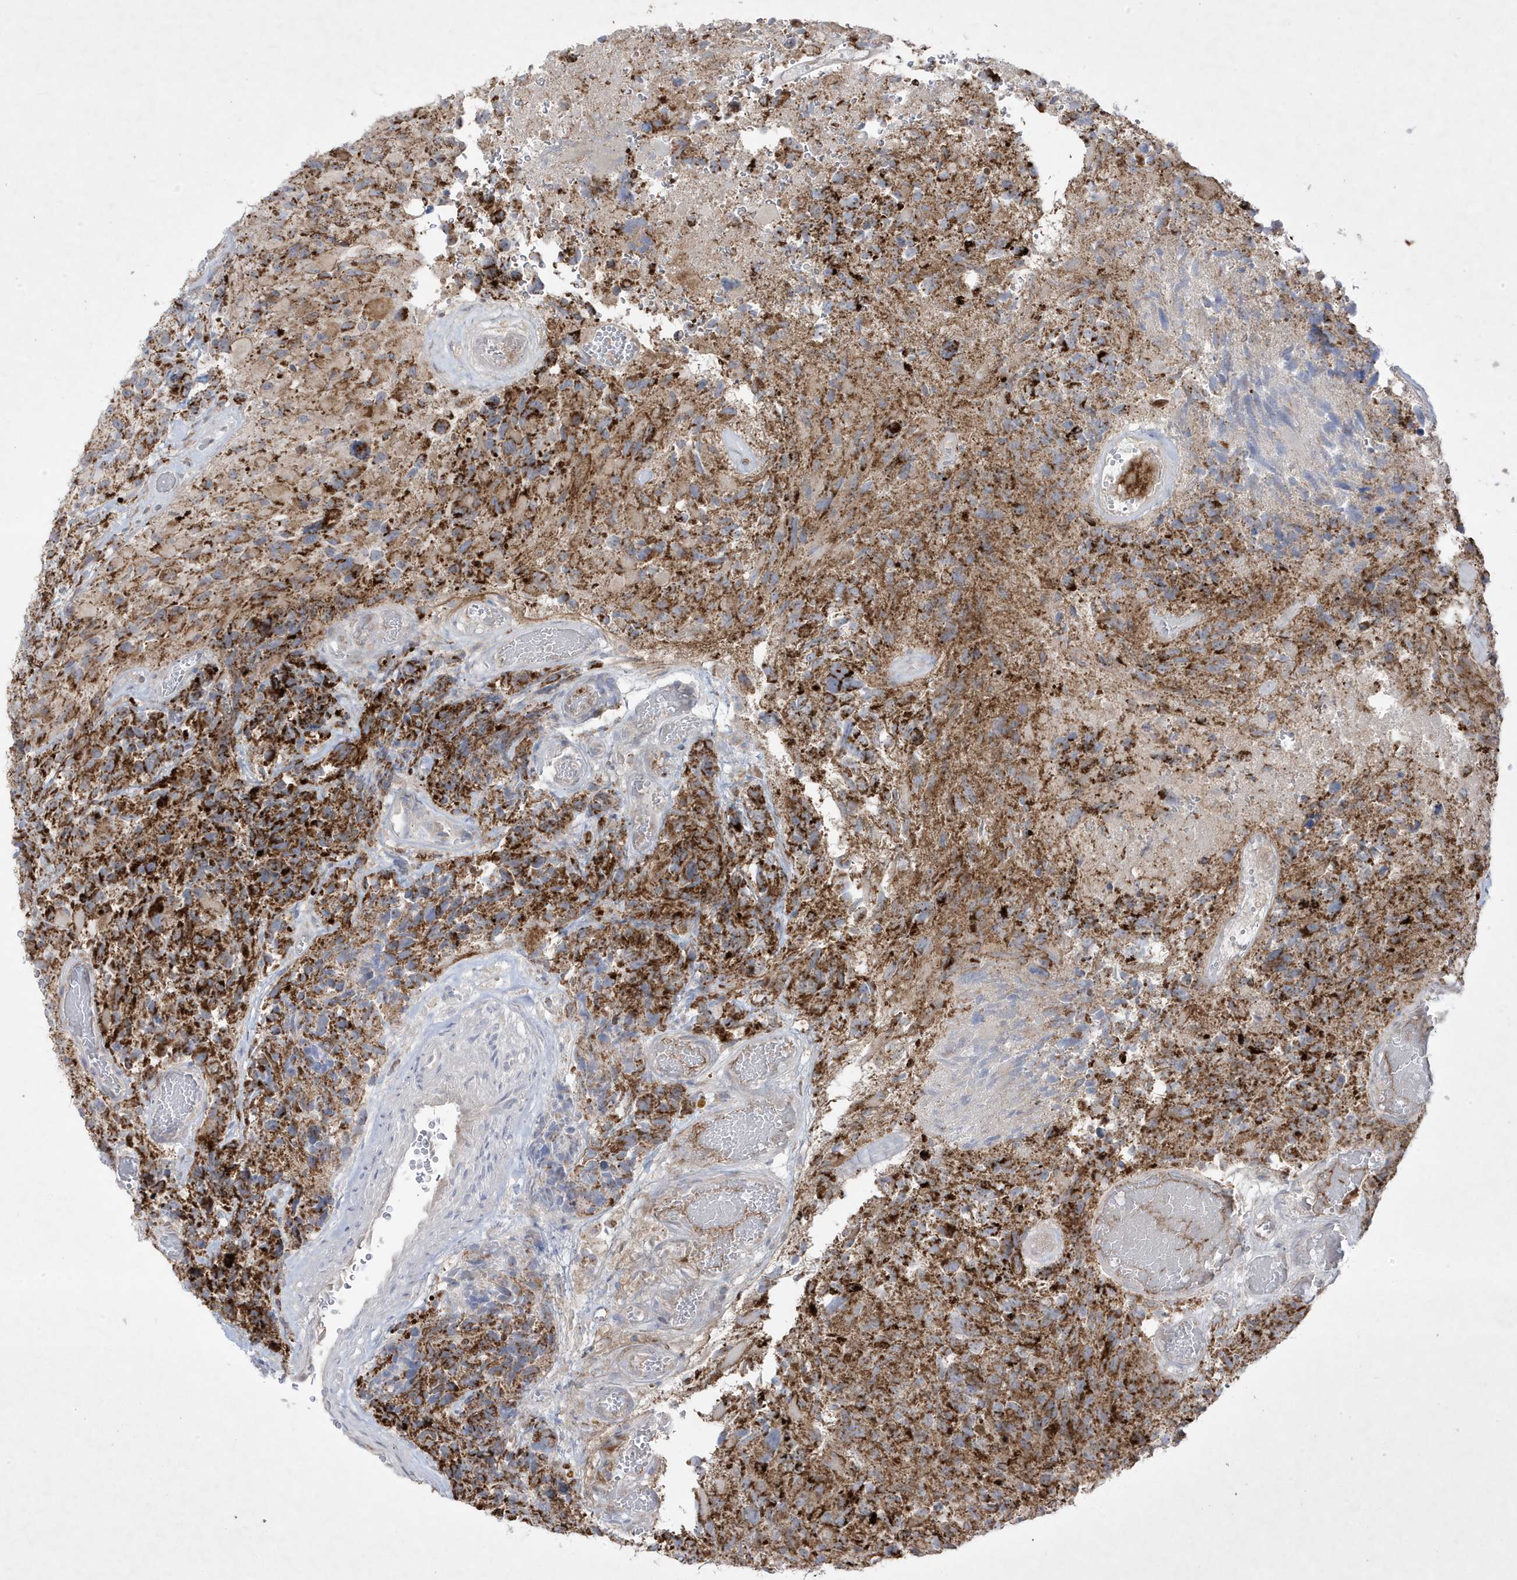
{"staining": {"intensity": "moderate", "quantity": "25%-75%", "location": "cytoplasmic/membranous"}, "tissue": "glioma", "cell_type": "Tumor cells", "image_type": "cancer", "snomed": [{"axis": "morphology", "description": "Glioma, malignant, High grade"}, {"axis": "topography", "description": "Brain"}], "caption": "The image shows immunohistochemical staining of glioma. There is moderate cytoplasmic/membranous expression is present in approximately 25%-75% of tumor cells. Immunohistochemistry stains the protein in brown and the nuclei are stained blue.", "gene": "ADAMTSL3", "patient": {"sex": "male", "age": 69}}